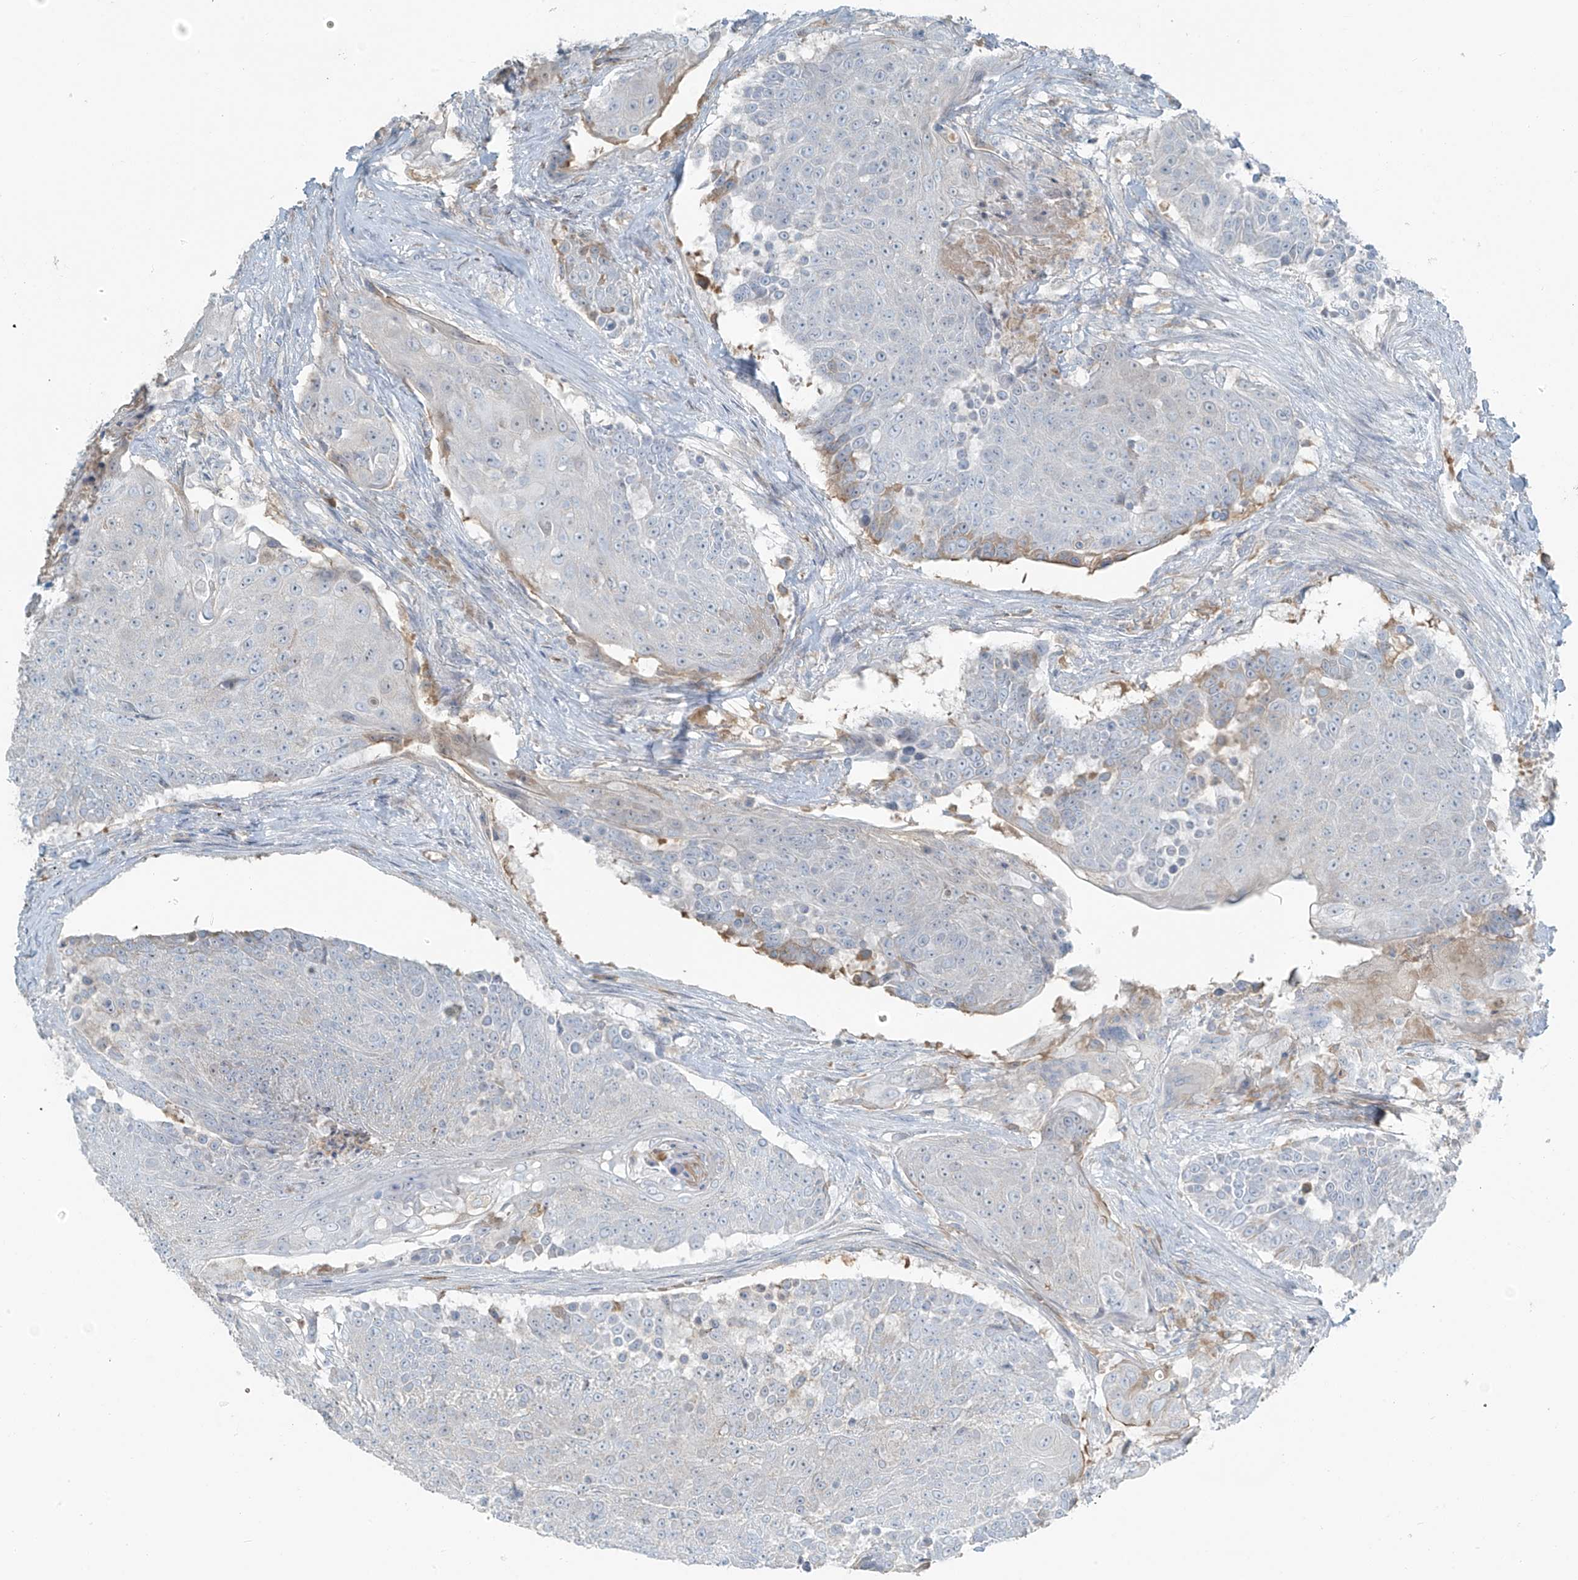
{"staining": {"intensity": "negative", "quantity": "none", "location": "none"}, "tissue": "urothelial cancer", "cell_type": "Tumor cells", "image_type": "cancer", "snomed": [{"axis": "morphology", "description": "Urothelial carcinoma, High grade"}, {"axis": "topography", "description": "Urinary bladder"}], "caption": "Tumor cells are negative for protein expression in human high-grade urothelial carcinoma.", "gene": "FAM131C", "patient": {"sex": "female", "age": 63}}